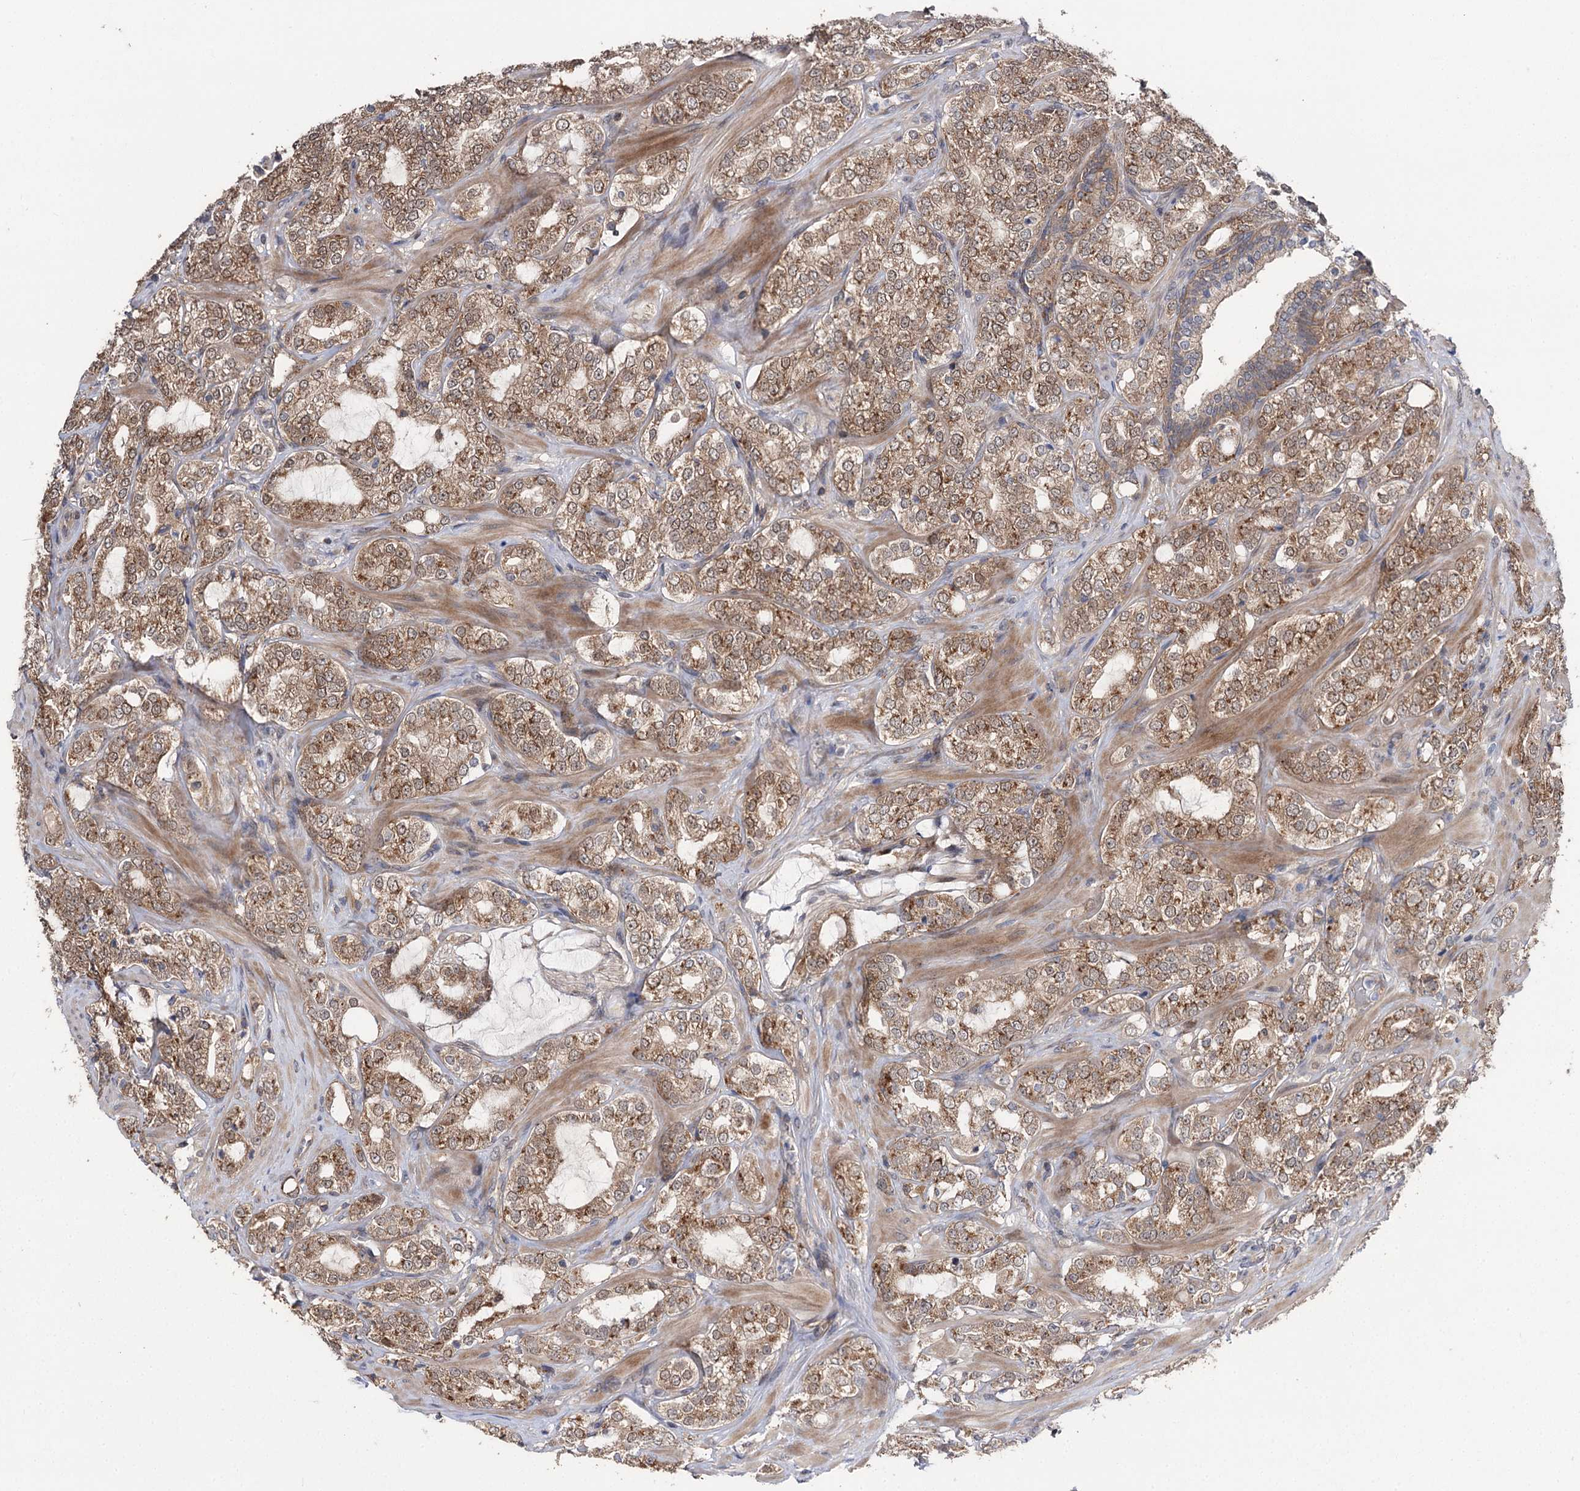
{"staining": {"intensity": "moderate", "quantity": ">75%", "location": "cytoplasmic/membranous"}, "tissue": "prostate cancer", "cell_type": "Tumor cells", "image_type": "cancer", "snomed": [{"axis": "morphology", "description": "Adenocarcinoma, High grade"}, {"axis": "topography", "description": "Prostate"}], "caption": "DAB (3,3'-diaminobenzidine) immunohistochemical staining of prostate cancer reveals moderate cytoplasmic/membranous protein expression in approximately >75% of tumor cells.", "gene": "STX6", "patient": {"sex": "male", "age": 64}}